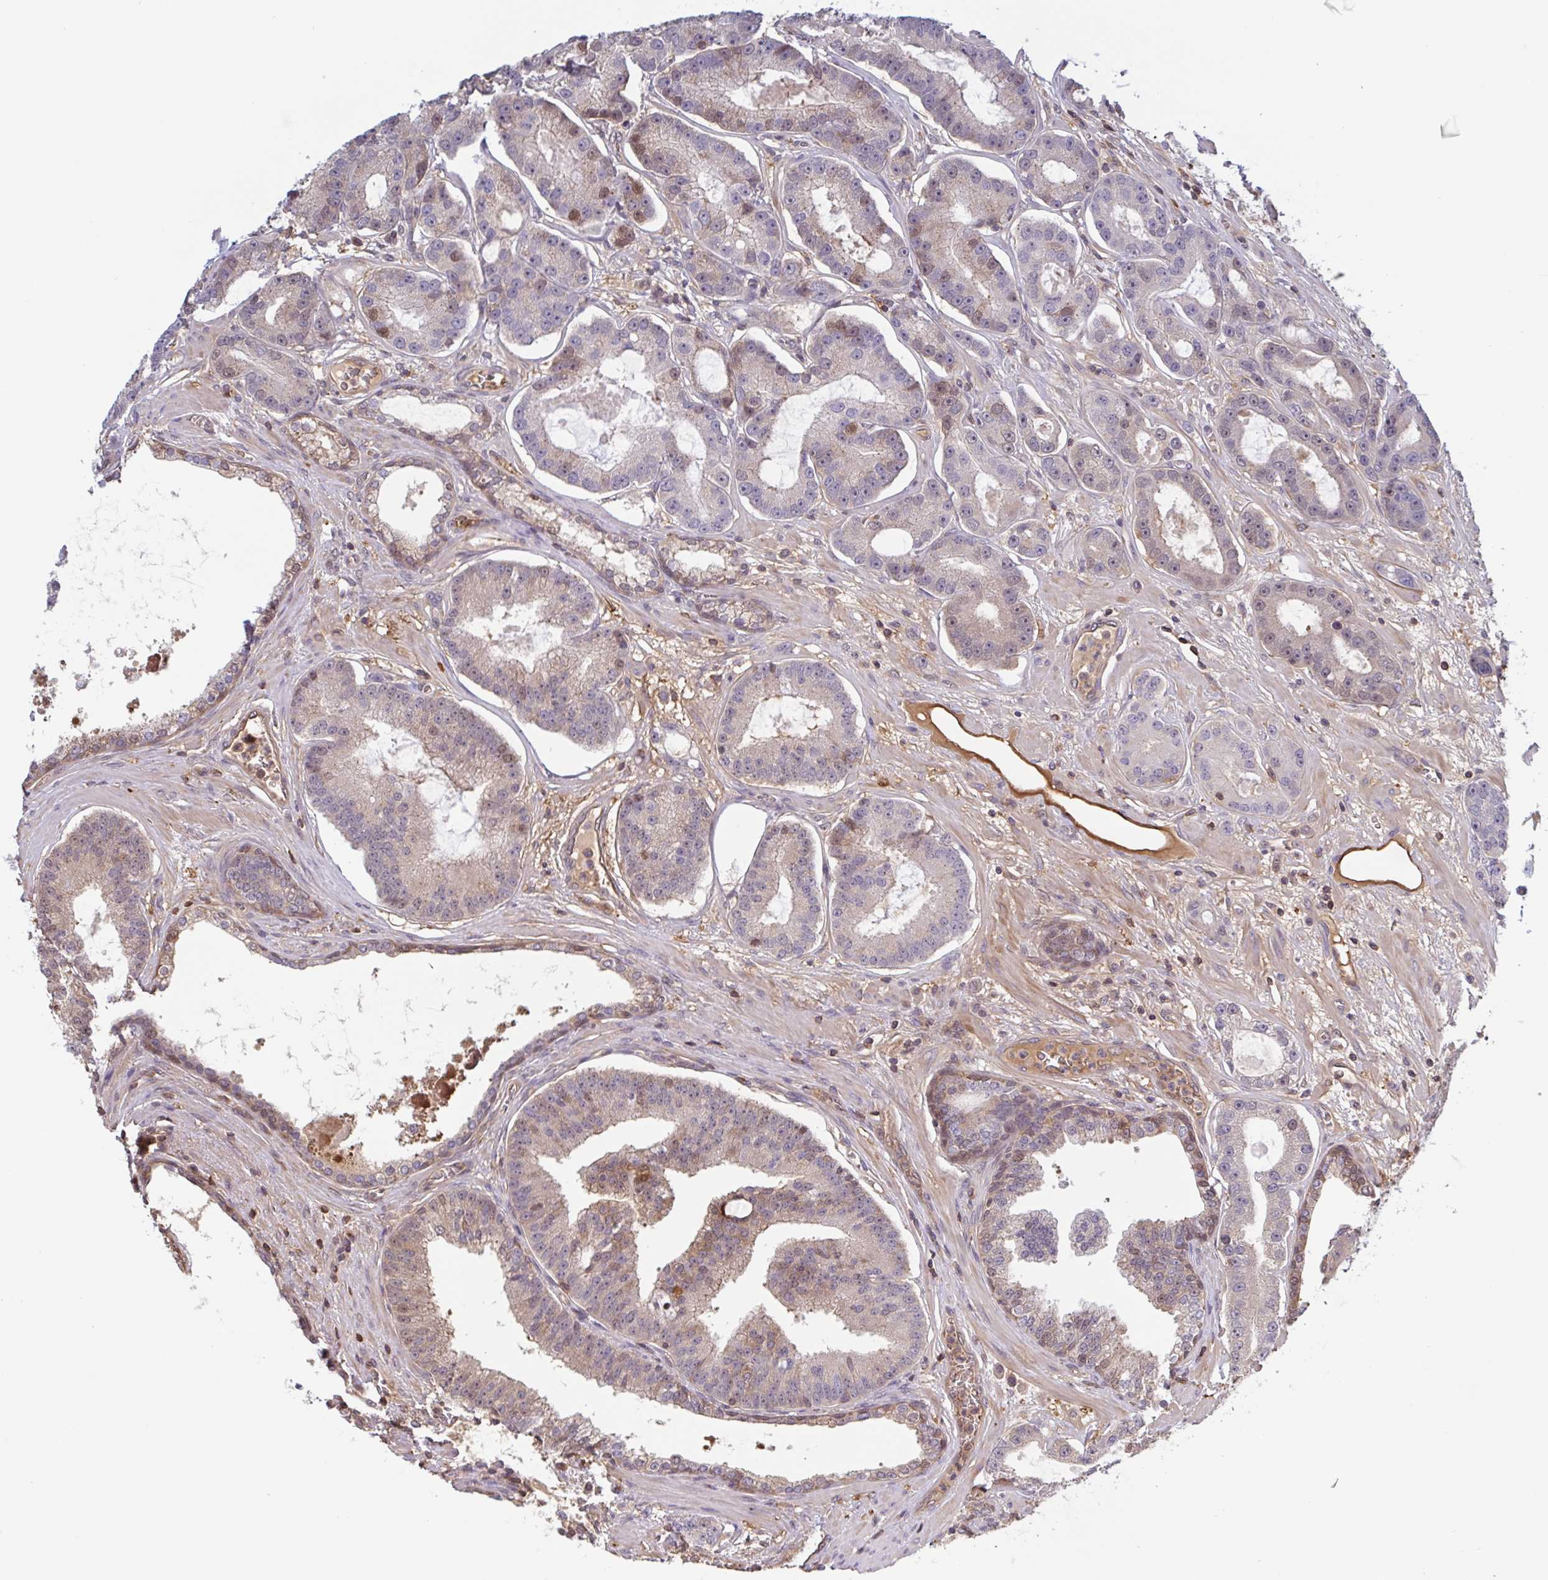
{"staining": {"intensity": "moderate", "quantity": "<25%", "location": "nuclear"}, "tissue": "prostate cancer", "cell_type": "Tumor cells", "image_type": "cancer", "snomed": [{"axis": "morphology", "description": "Adenocarcinoma, High grade"}, {"axis": "topography", "description": "Prostate"}], "caption": "Immunohistochemistry staining of prostate cancer, which shows low levels of moderate nuclear positivity in approximately <25% of tumor cells indicating moderate nuclear protein positivity. The staining was performed using DAB (3,3'-diaminobenzidine) (brown) for protein detection and nuclei were counterstained in hematoxylin (blue).", "gene": "OTOP2", "patient": {"sex": "male", "age": 65}}